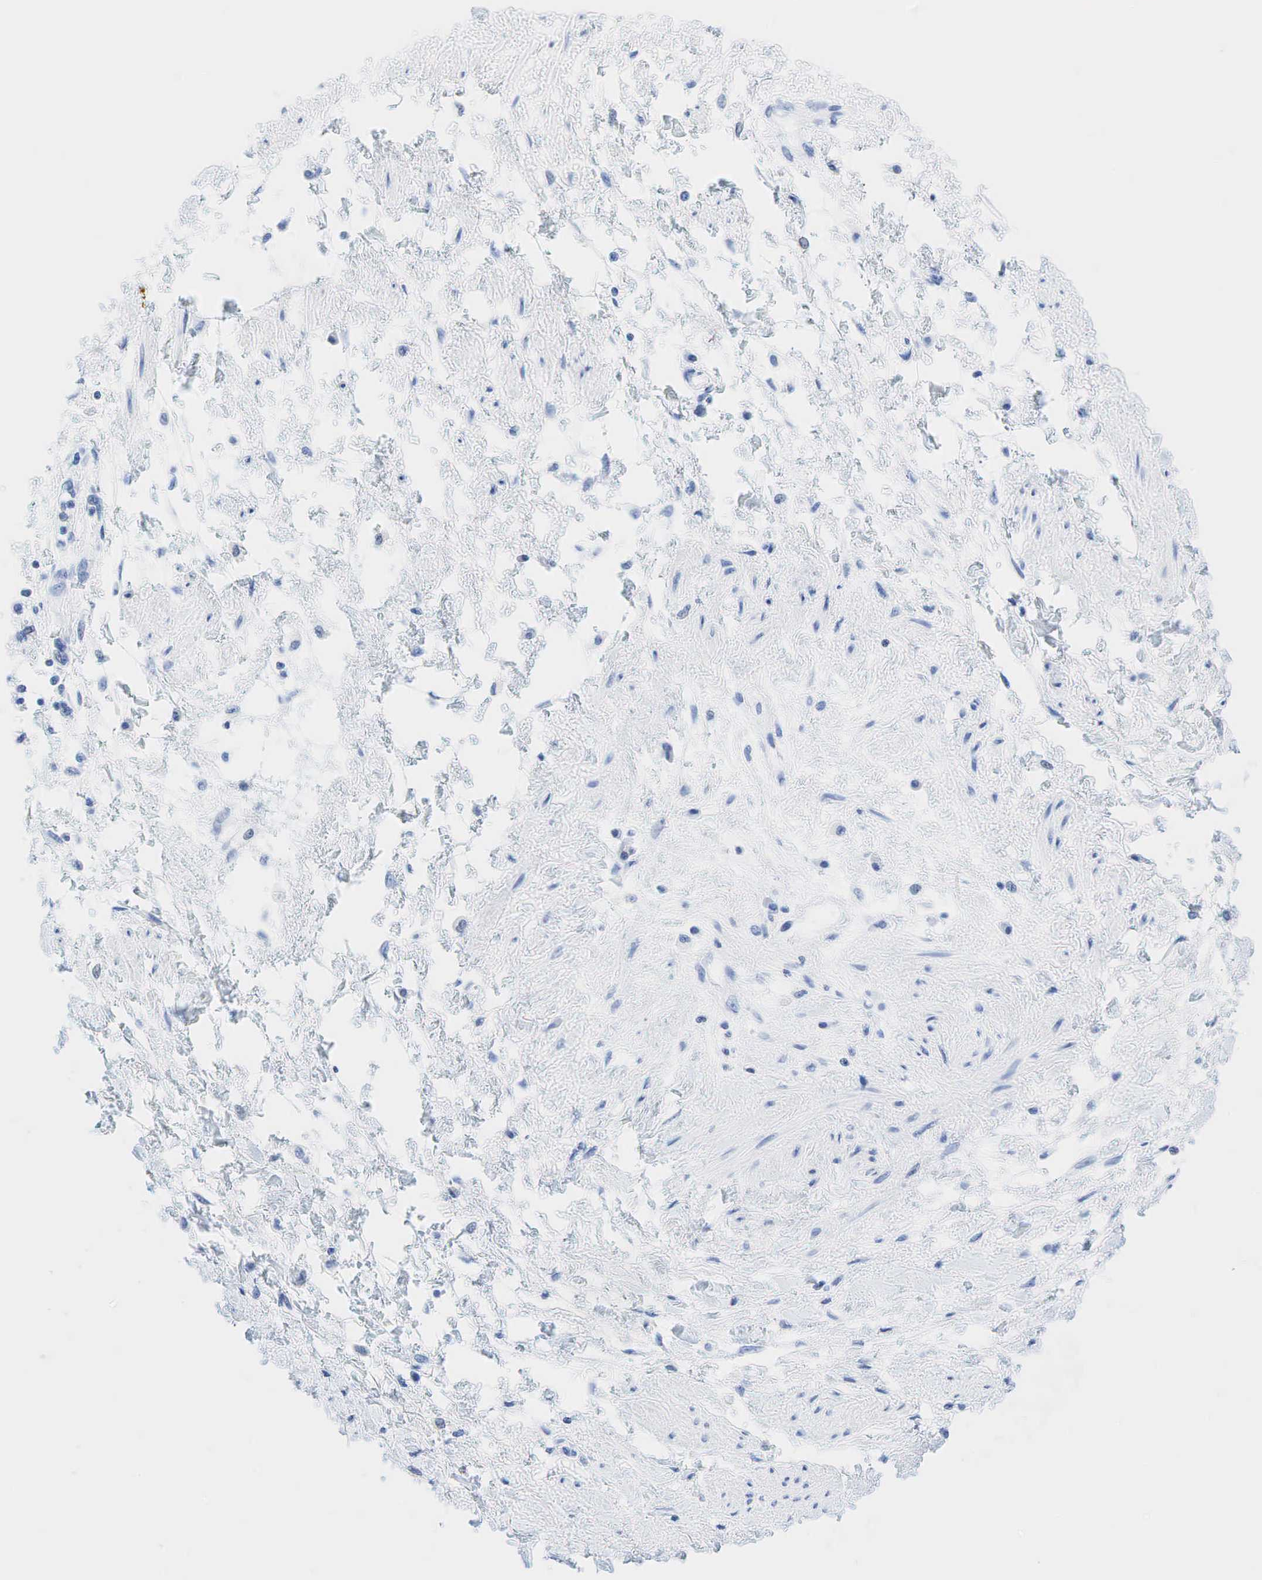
{"staining": {"intensity": "negative", "quantity": "none", "location": "none"}, "tissue": "cervical cancer", "cell_type": "Tumor cells", "image_type": "cancer", "snomed": [{"axis": "morphology", "description": "Squamous cell carcinoma, NOS"}, {"axis": "topography", "description": "Cervix"}], "caption": "Tumor cells show no significant protein positivity in cervical cancer (squamous cell carcinoma).", "gene": "INHA", "patient": {"sex": "female", "age": 57}}